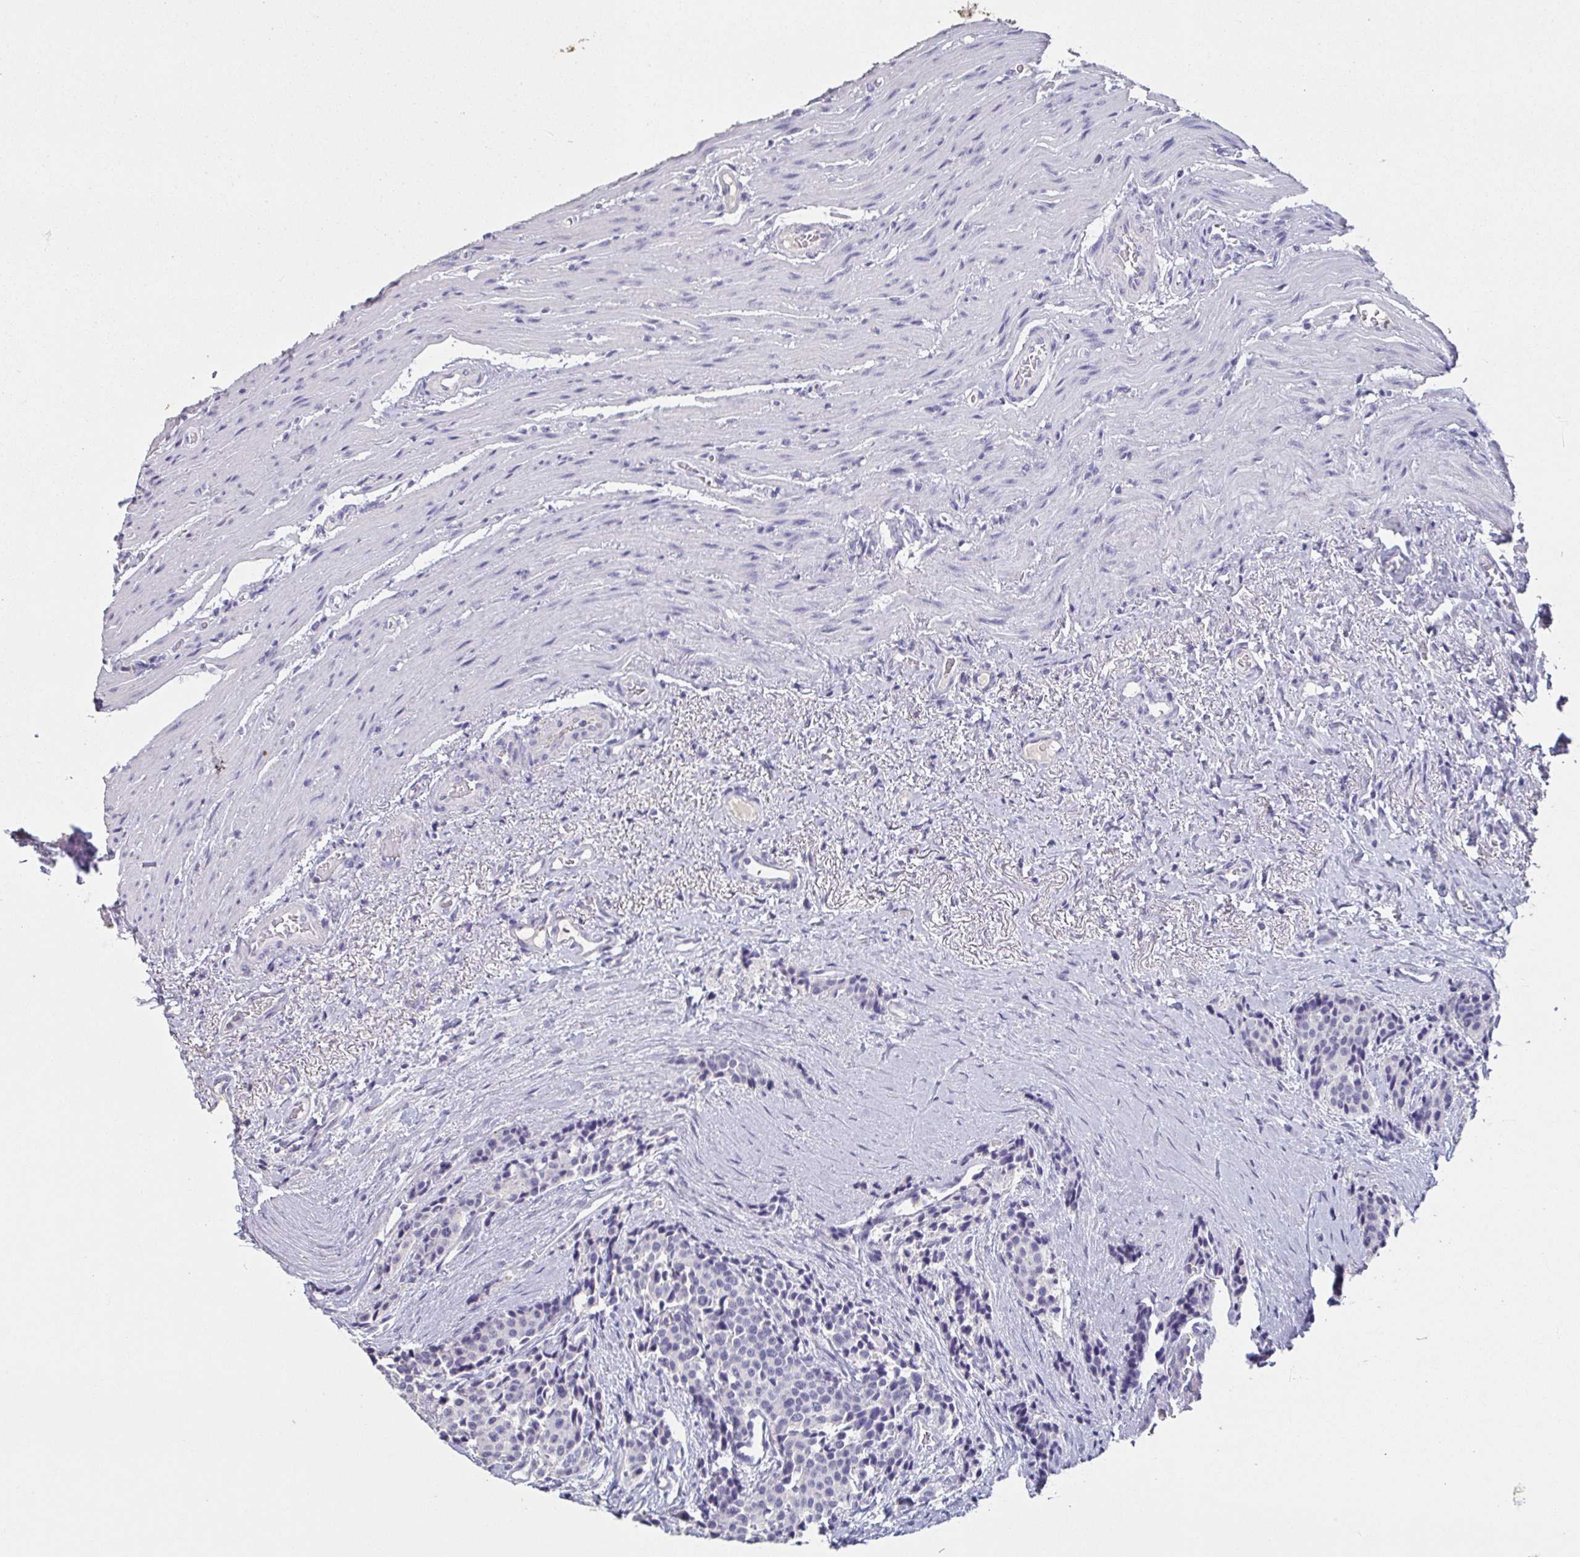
{"staining": {"intensity": "negative", "quantity": "none", "location": "none"}, "tissue": "carcinoid", "cell_type": "Tumor cells", "image_type": "cancer", "snomed": [{"axis": "morphology", "description": "Carcinoid, malignant, NOS"}, {"axis": "topography", "description": "Small intestine"}], "caption": "Immunohistochemistry of human malignant carcinoid demonstrates no positivity in tumor cells.", "gene": "BPIFA2", "patient": {"sex": "male", "age": 73}}